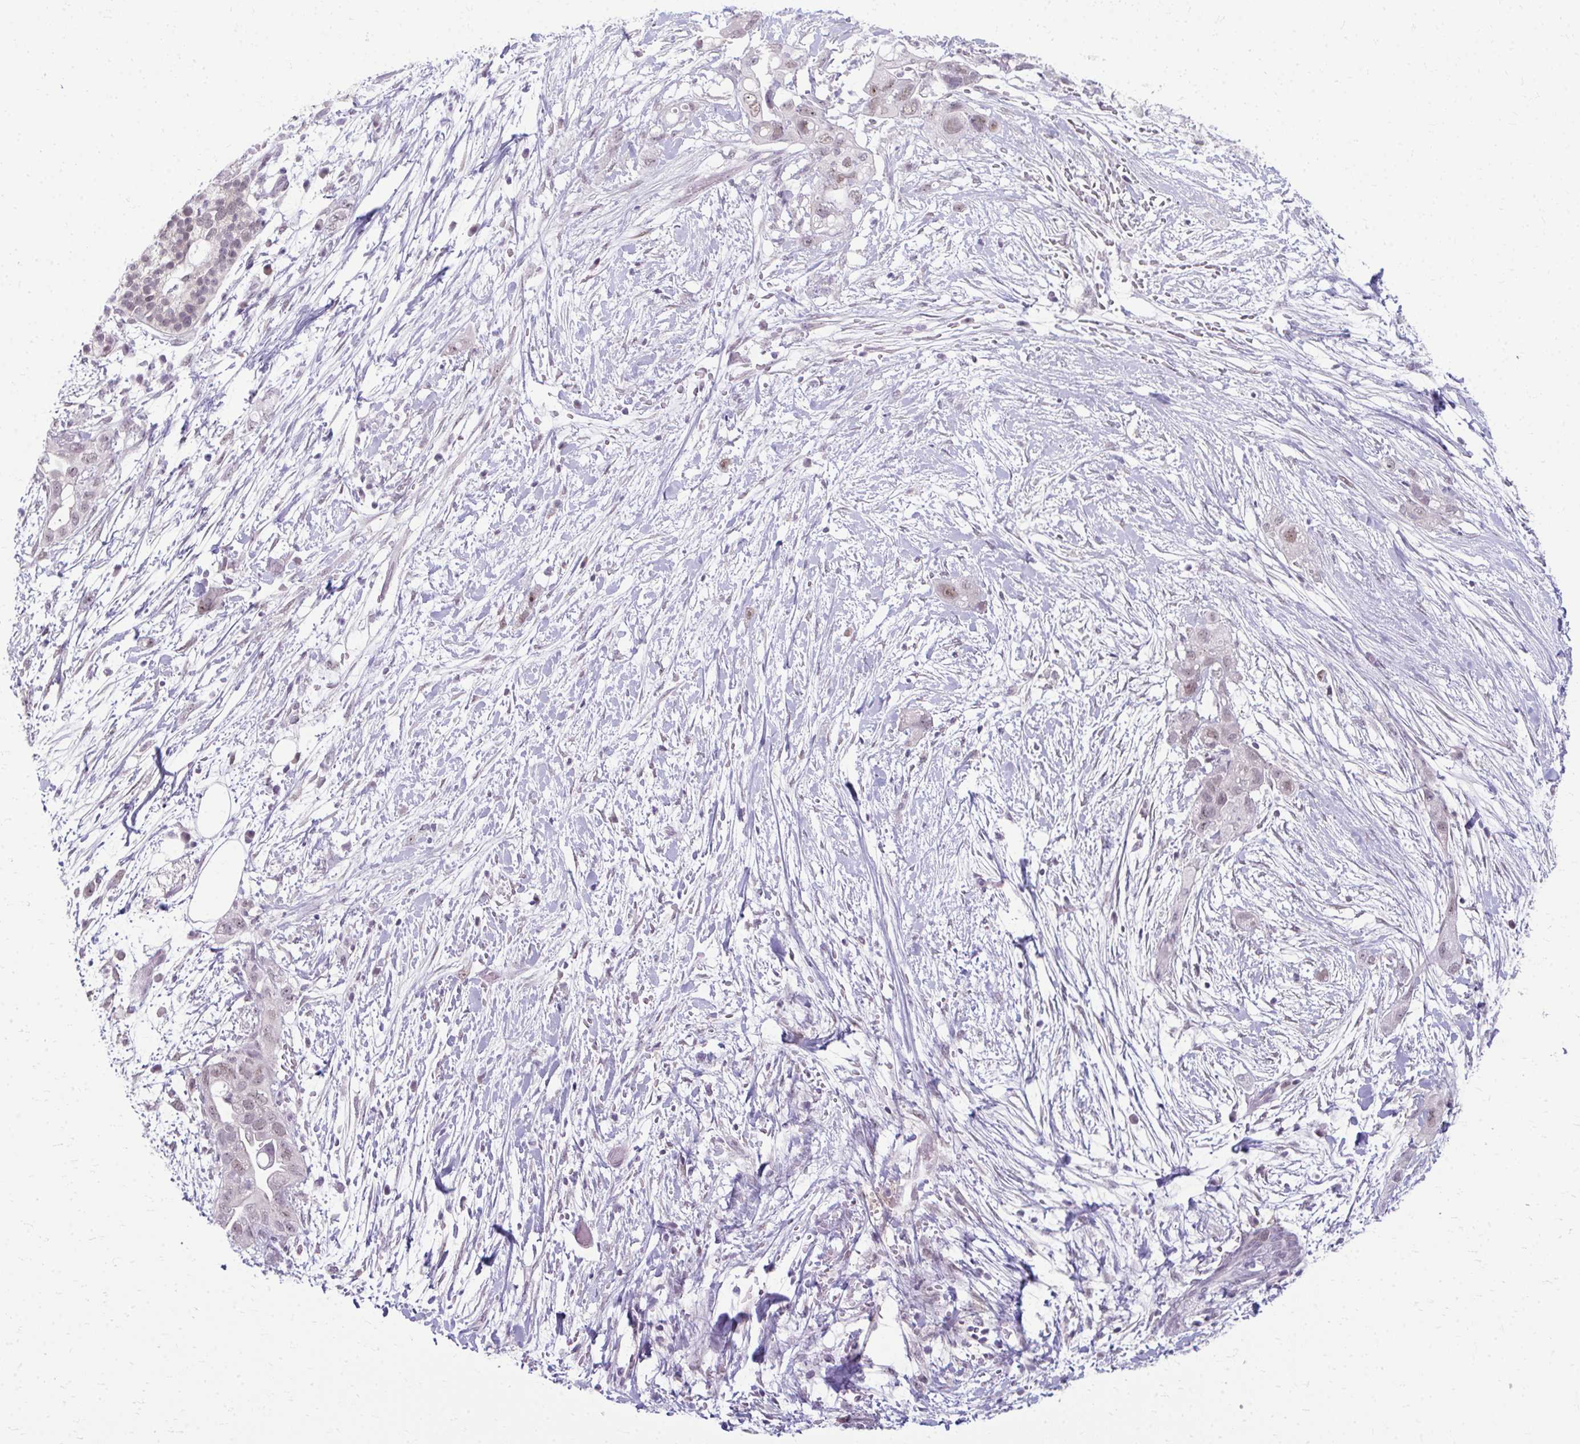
{"staining": {"intensity": "weak", "quantity": "<25%", "location": "nuclear"}, "tissue": "pancreatic cancer", "cell_type": "Tumor cells", "image_type": "cancer", "snomed": [{"axis": "morphology", "description": "Adenocarcinoma, NOS"}, {"axis": "topography", "description": "Pancreas"}], "caption": "Tumor cells show no significant positivity in pancreatic cancer (adenocarcinoma). The staining is performed using DAB (3,3'-diaminobenzidine) brown chromogen with nuclei counter-stained in using hematoxylin.", "gene": "MAF1", "patient": {"sex": "female", "age": 72}}